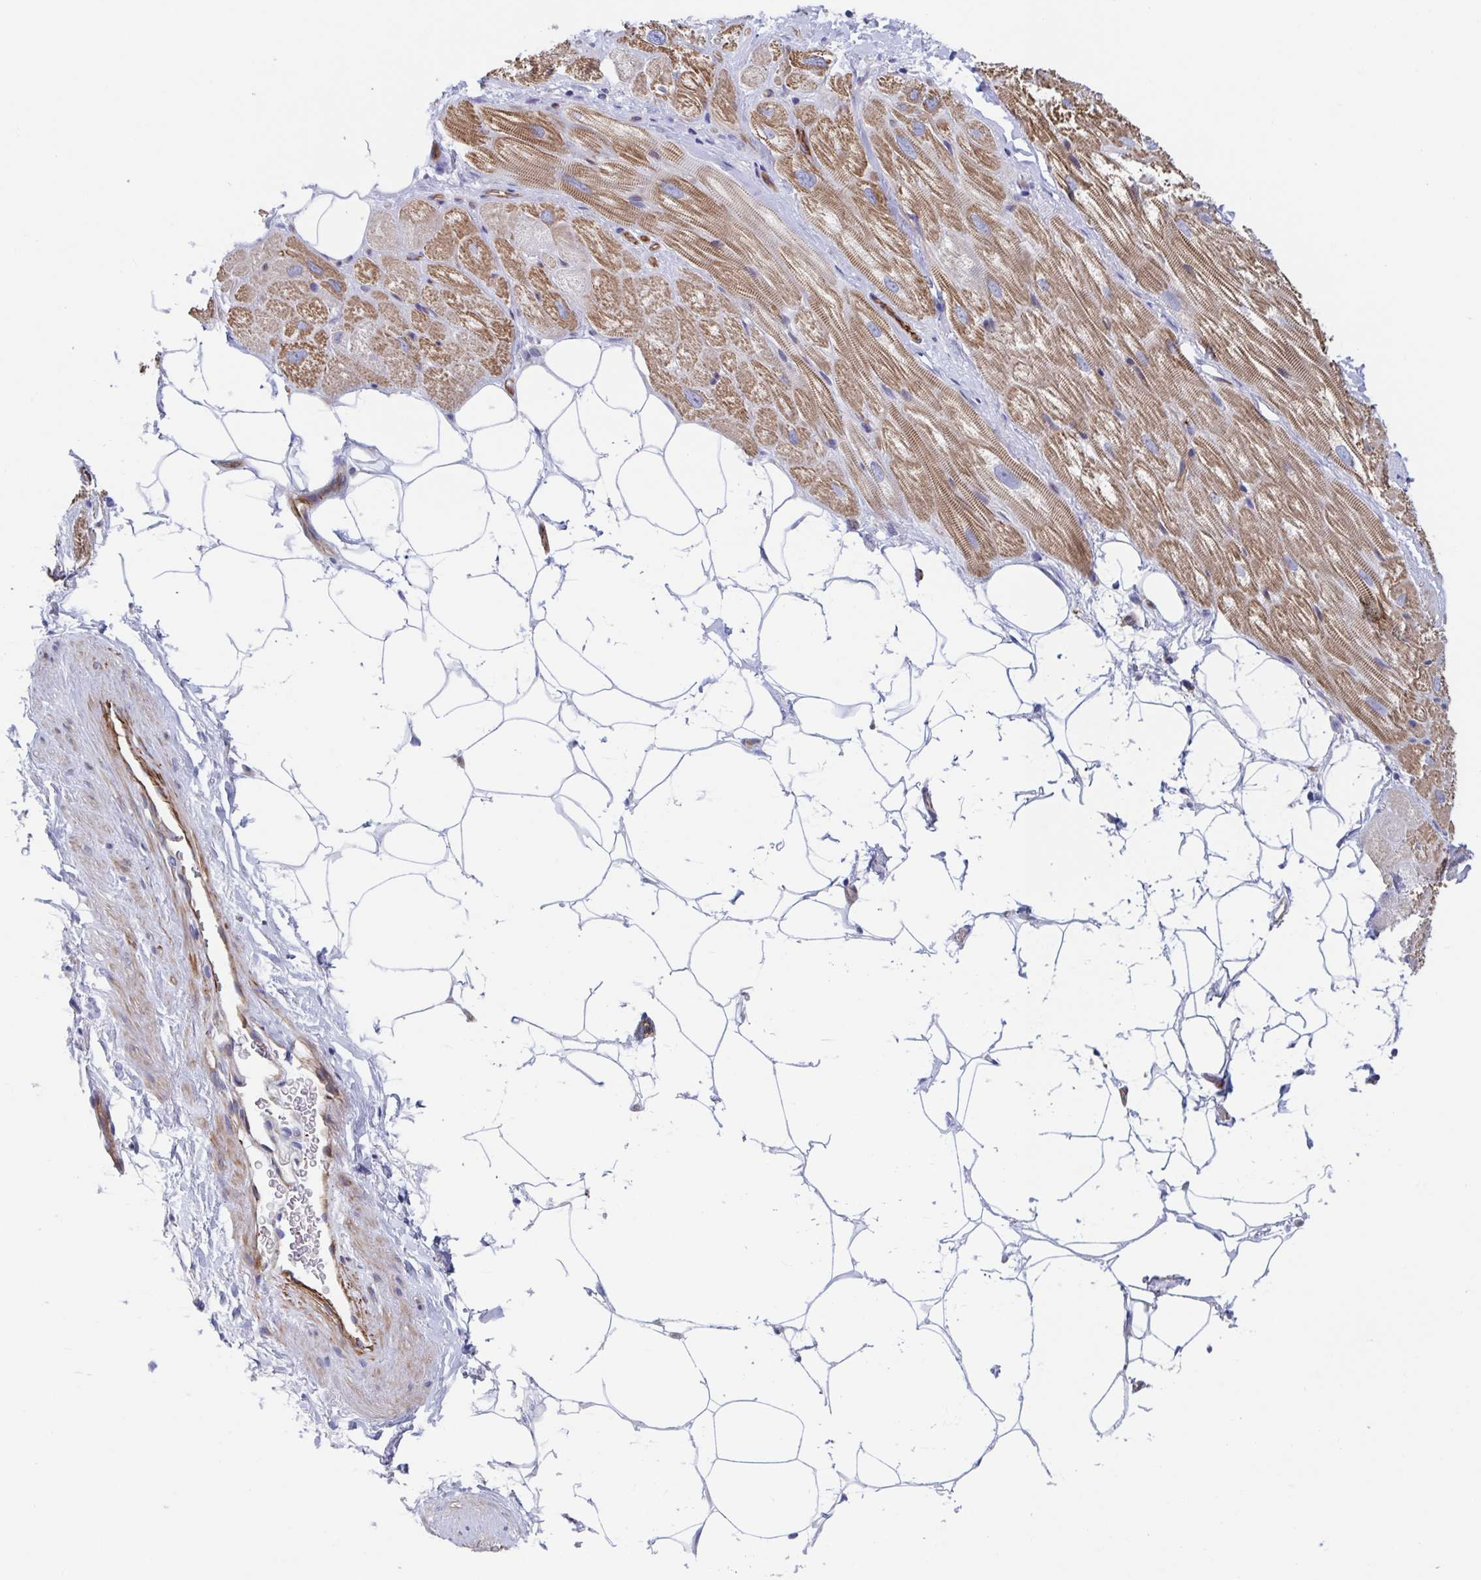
{"staining": {"intensity": "moderate", "quantity": "<25%", "location": "cytoplasmic/membranous"}, "tissue": "heart muscle", "cell_type": "Cardiomyocytes", "image_type": "normal", "snomed": [{"axis": "morphology", "description": "Normal tissue, NOS"}, {"axis": "topography", "description": "Heart"}], "caption": "Protein staining reveals moderate cytoplasmic/membranous positivity in about <25% of cardiomyocytes in normal heart muscle. The staining was performed using DAB (3,3'-diaminobenzidine), with brown indicating positive protein expression. Nuclei are stained blue with hematoxylin.", "gene": "KLC3", "patient": {"sex": "male", "age": 62}}